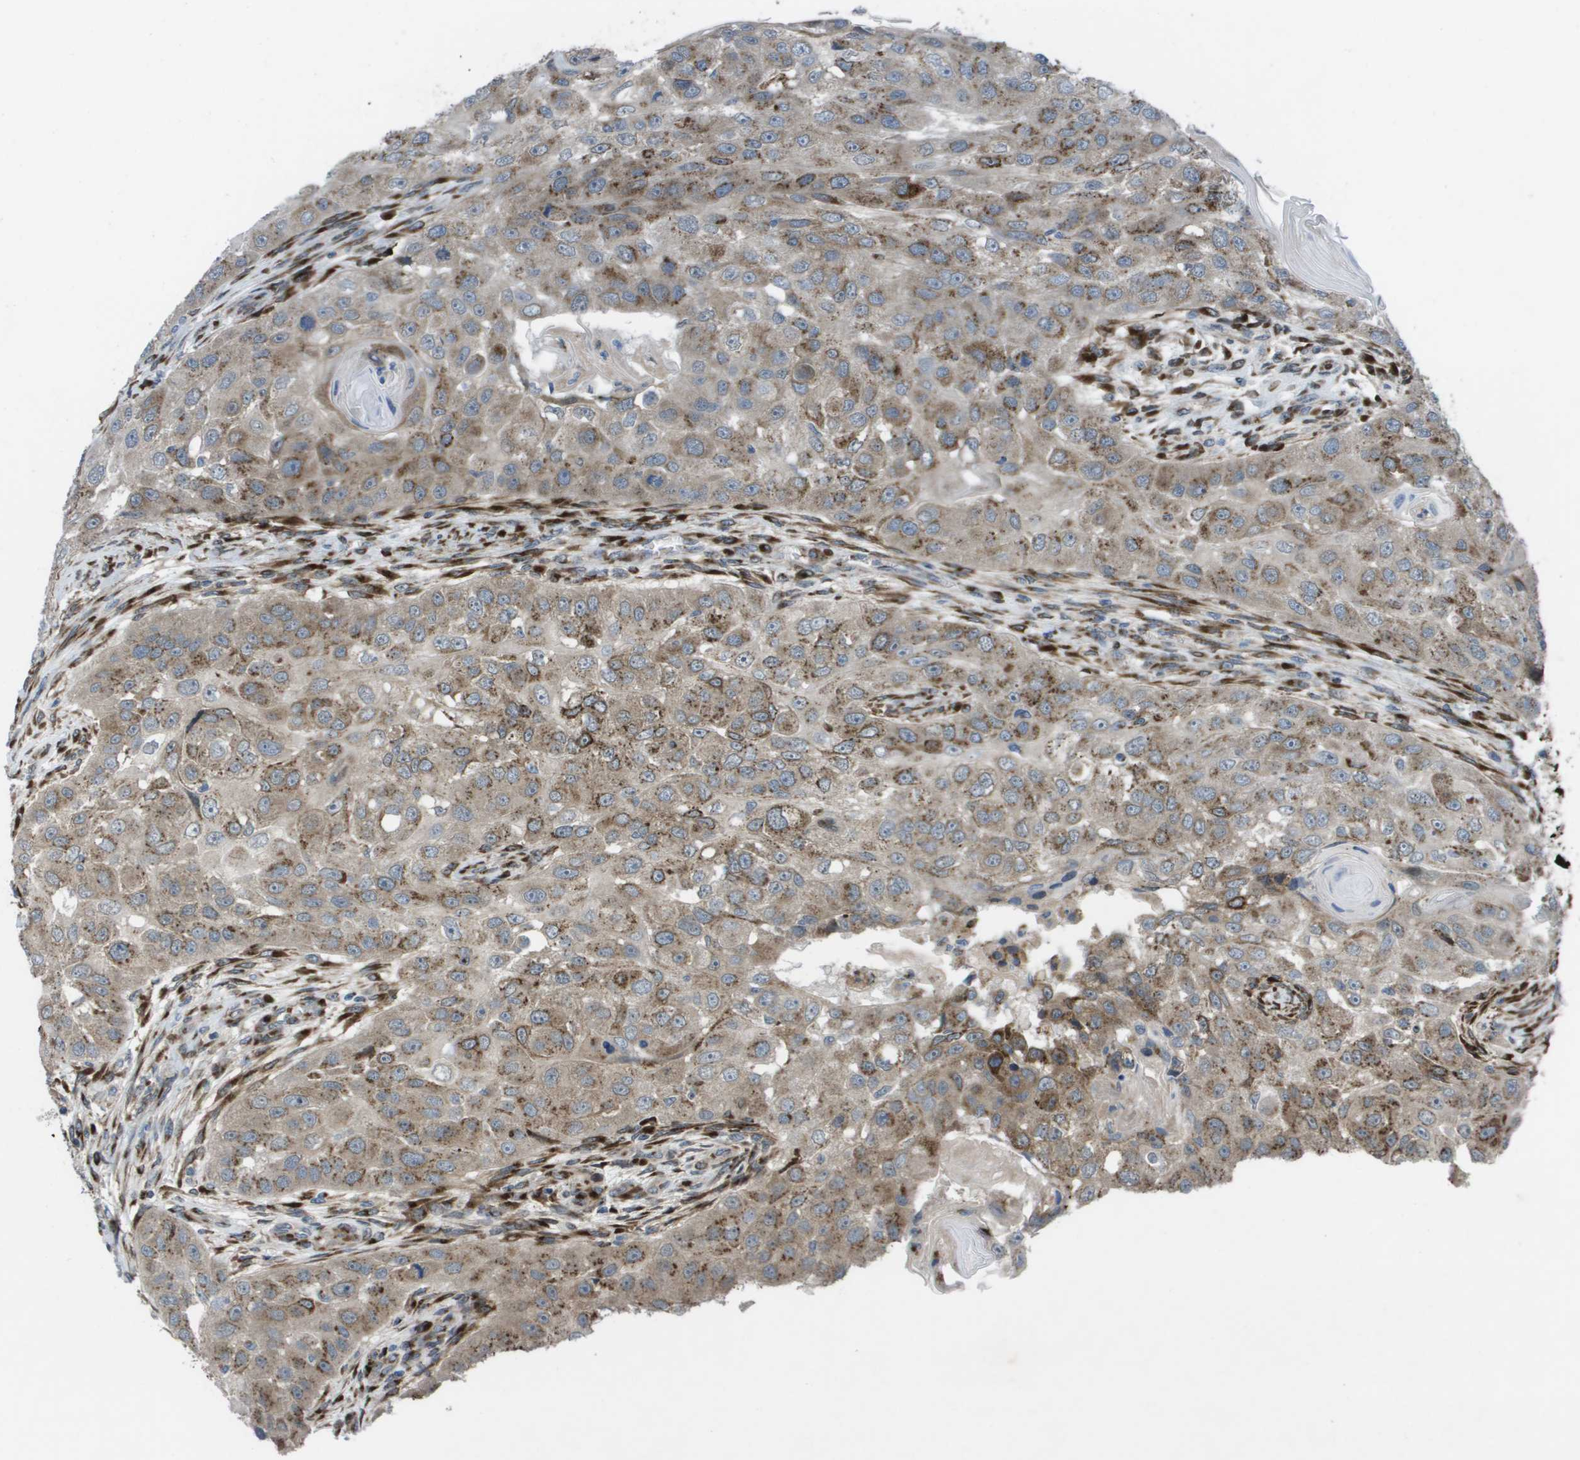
{"staining": {"intensity": "moderate", "quantity": ">75%", "location": "cytoplasmic/membranous"}, "tissue": "head and neck cancer", "cell_type": "Tumor cells", "image_type": "cancer", "snomed": [{"axis": "morphology", "description": "Normal tissue, NOS"}, {"axis": "morphology", "description": "Squamous cell carcinoma, NOS"}, {"axis": "topography", "description": "Skeletal muscle"}, {"axis": "topography", "description": "Head-Neck"}], "caption": "Moderate cytoplasmic/membranous positivity is identified in approximately >75% of tumor cells in head and neck cancer.", "gene": "QSOX2", "patient": {"sex": "male", "age": 51}}